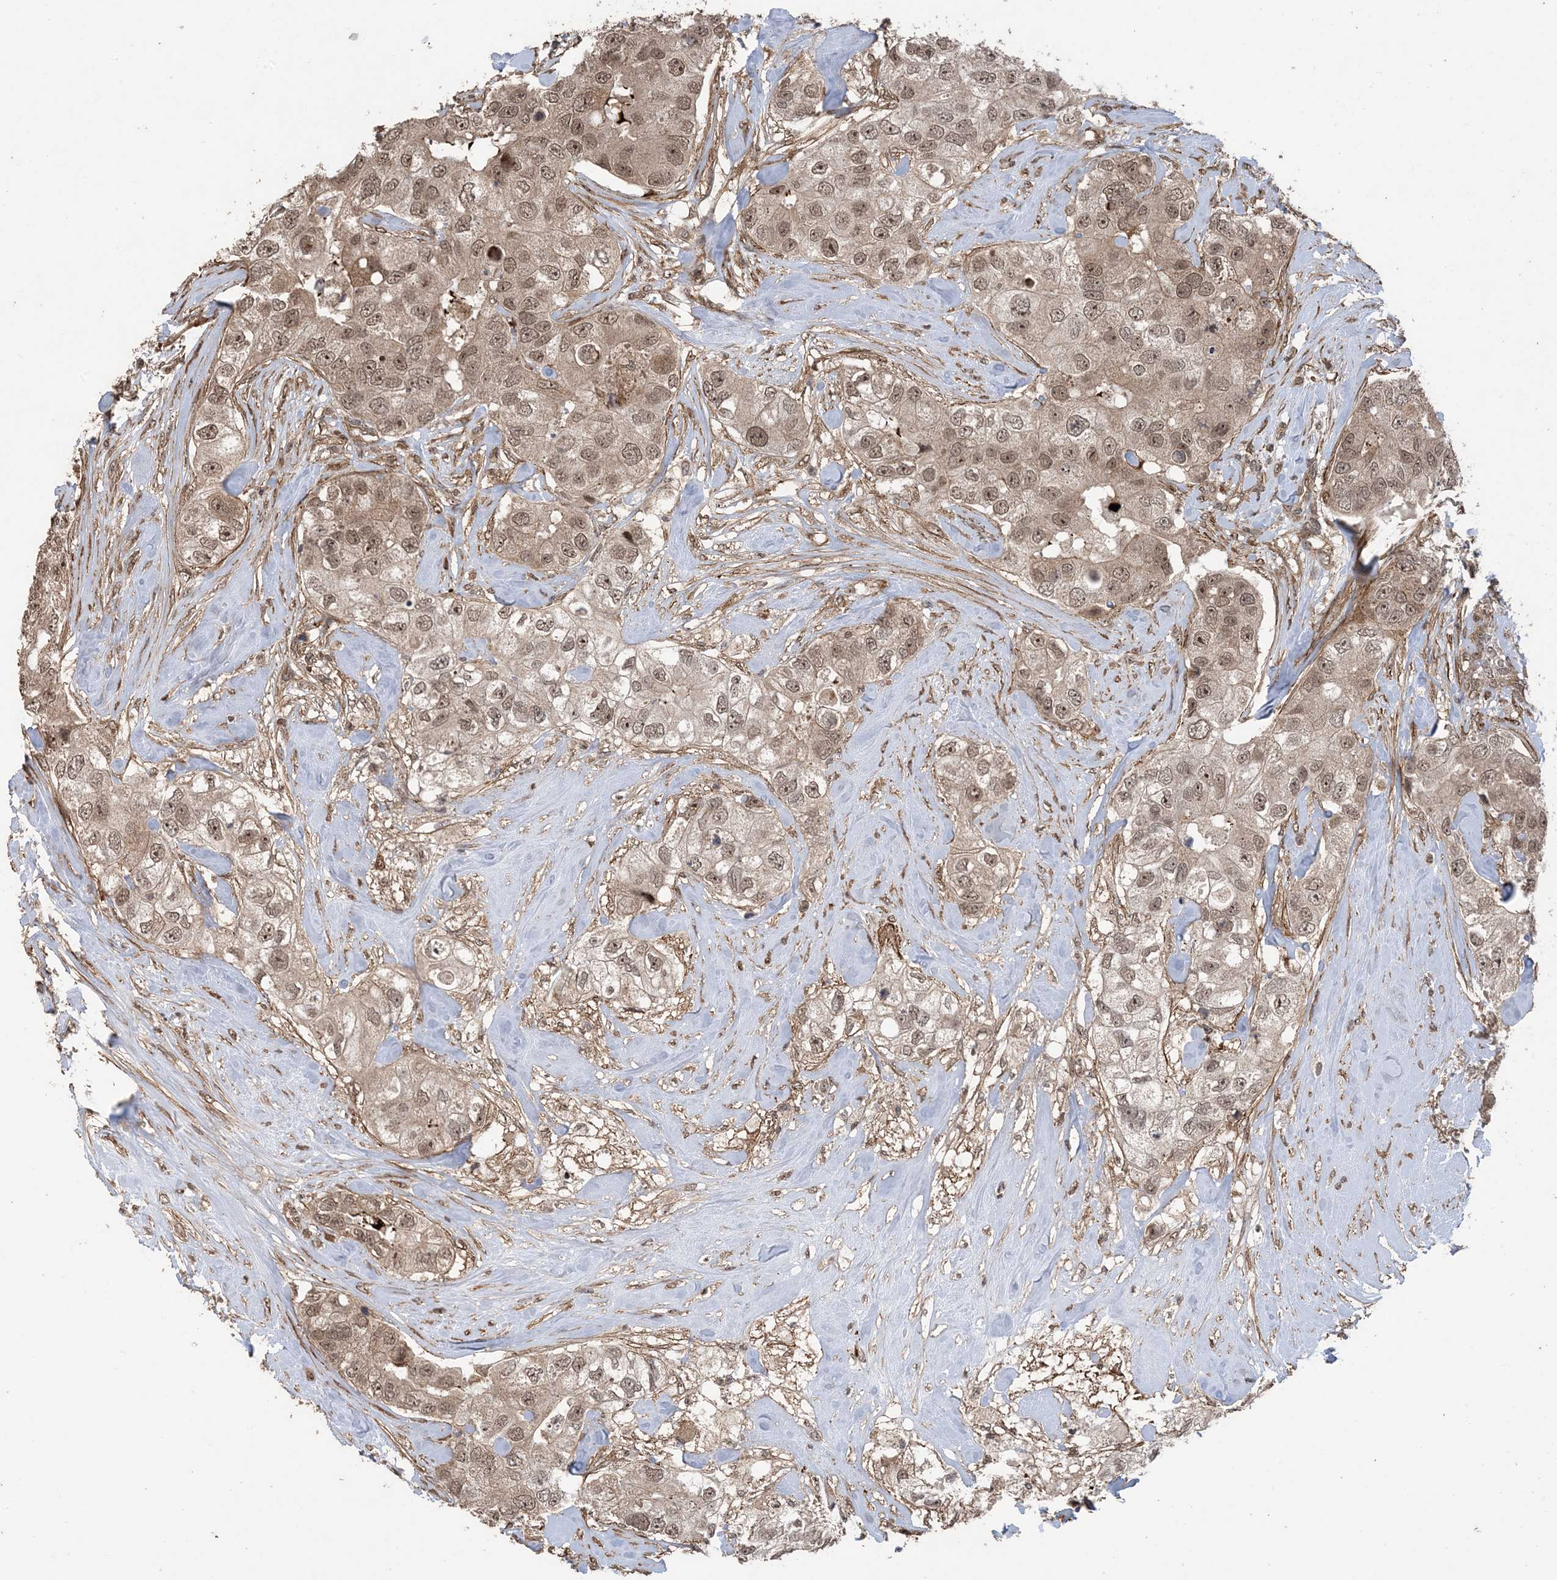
{"staining": {"intensity": "moderate", "quantity": ">75%", "location": "nuclear"}, "tissue": "breast cancer", "cell_type": "Tumor cells", "image_type": "cancer", "snomed": [{"axis": "morphology", "description": "Duct carcinoma"}, {"axis": "topography", "description": "Breast"}], "caption": "Approximately >75% of tumor cells in human breast intraductal carcinoma display moderate nuclear protein positivity as visualized by brown immunohistochemical staining.", "gene": "ZNF511", "patient": {"sex": "female", "age": 62}}